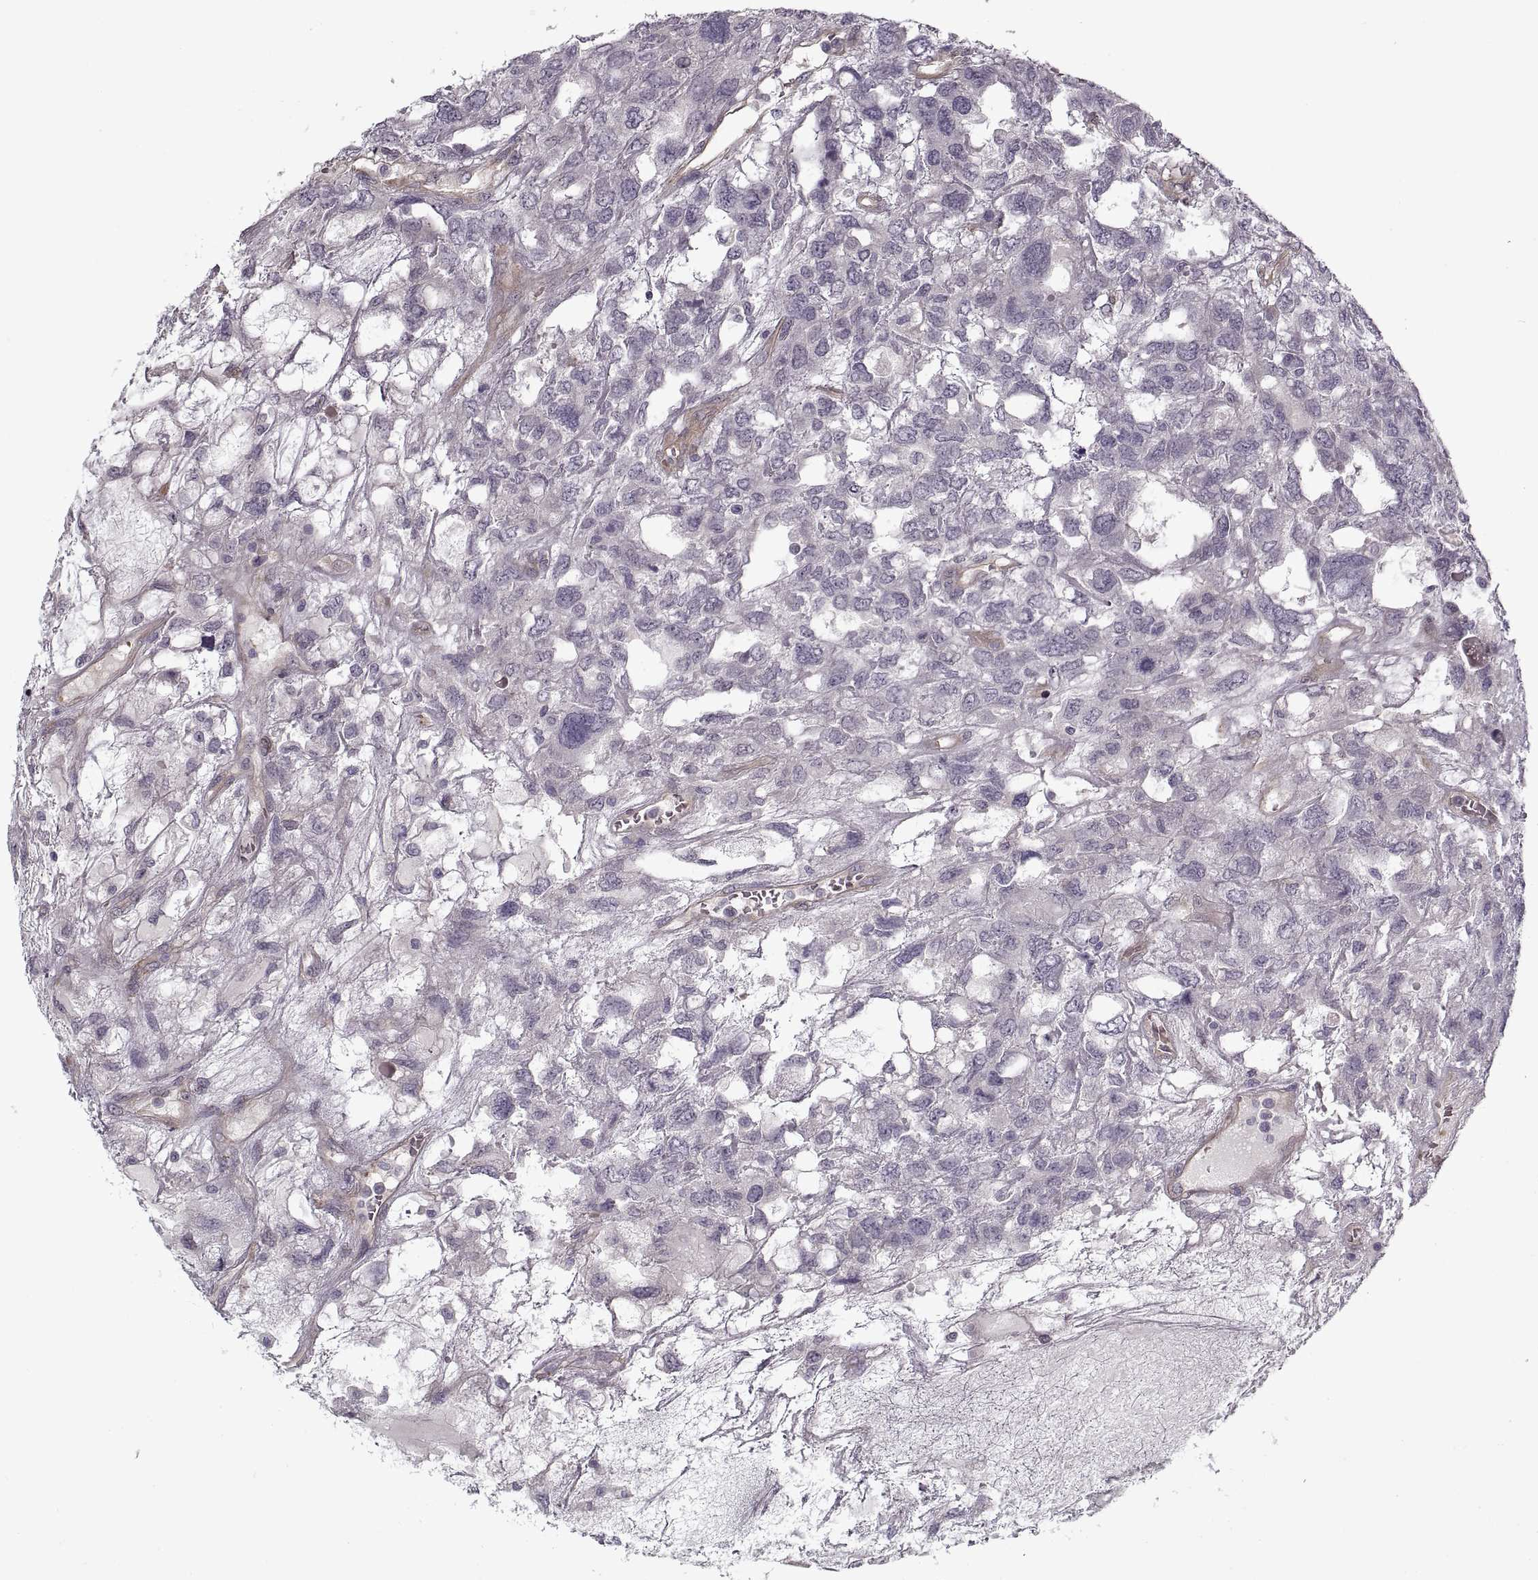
{"staining": {"intensity": "negative", "quantity": "none", "location": "none"}, "tissue": "testis cancer", "cell_type": "Tumor cells", "image_type": "cancer", "snomed": [{"axis": "morphology", "description": "Seminoma, NOS"}, {"axis": "topography", "description": "Testis"}], "caption": "The photomicrograph exhibits no significant expression in tumor cells of seminoma (testis).", "gene": "LAMB2", "patient": {"sex": "male", "age": 52}}